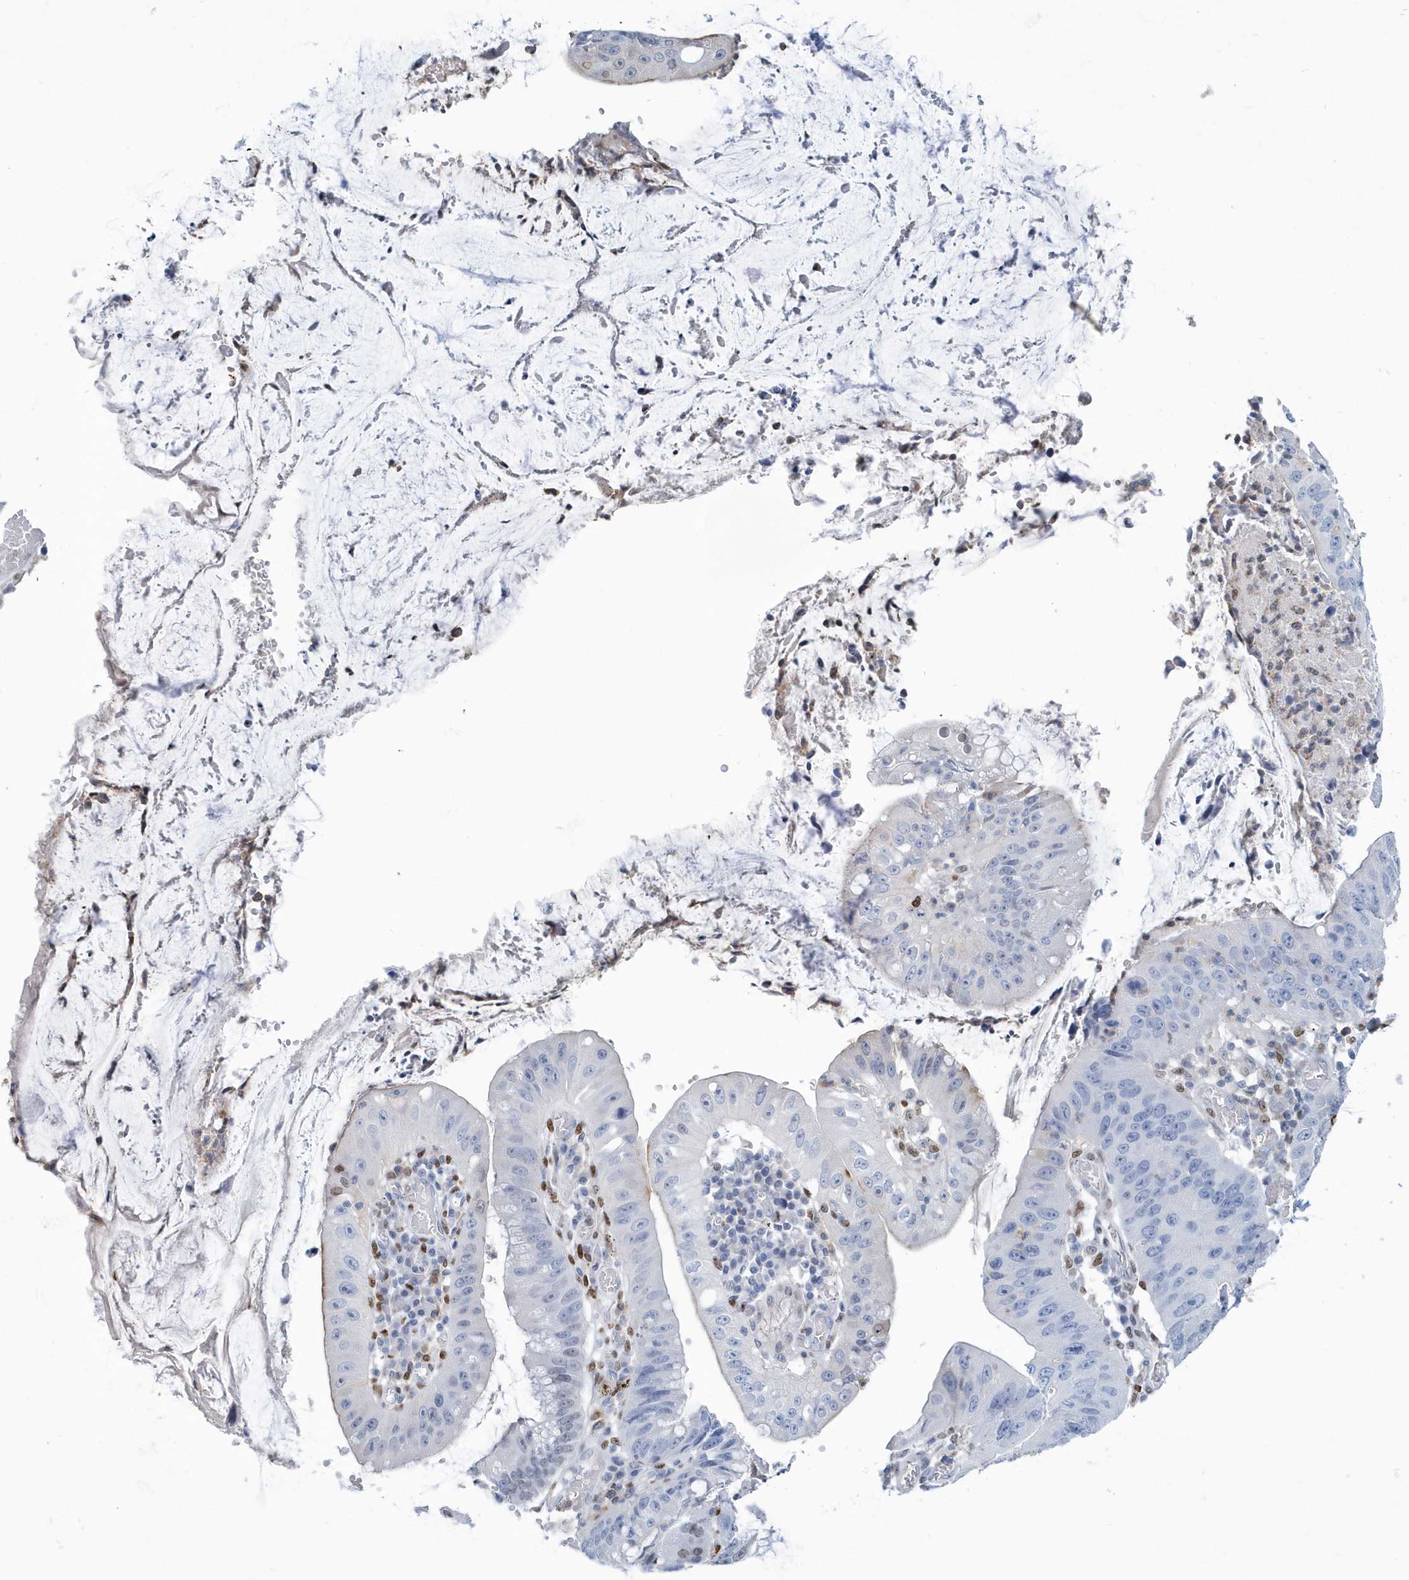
{"staining": {"intensity": "negative", "quantity": "none", "location": "none"}, "tissue": "stomach cancer", "cell_type": "Tumor cells", "image_type": "cancer", "snomed": [{"axis": "morphology", "description": "Adenocarcinoma, NOS"}, {"axis": "topography", "description": "Stomach"}], "caption": "Tumor cells show no significant protein staining in stomach cancer.", "gene": "MACROH2A2", "patient": {"sex": "male", "age": 59}}